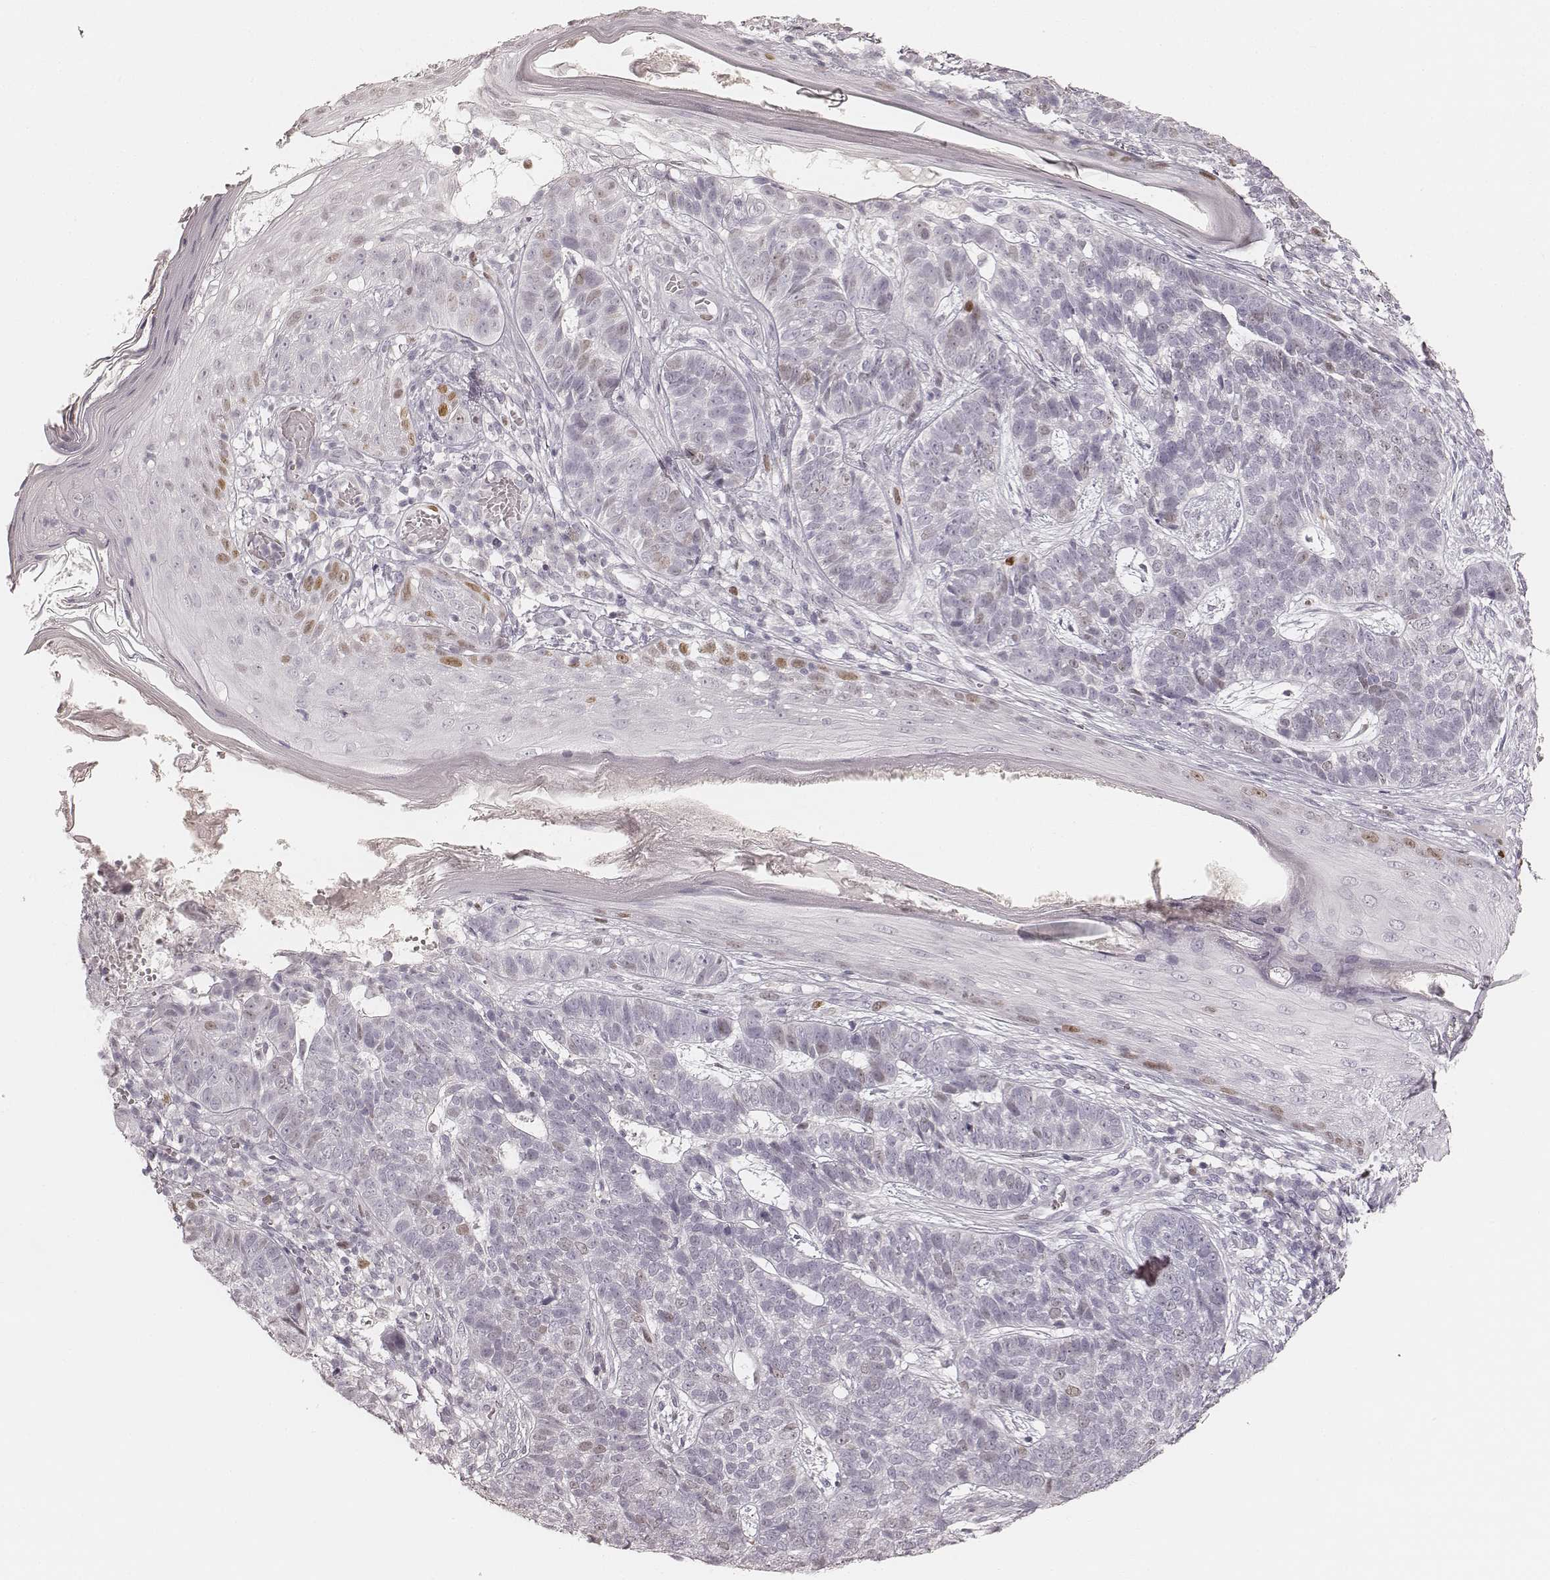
{"staining": {"intensity": "negative", "quantity": "none", "location": "none"}, "tissue": "skin cancer", "cell_type": "Tumor cells", "image_type": "cancer", "snomed": [{"axis": "morphology", "description": "Basal cell carcinoma"}, {"axis": "topography", "description": "Skin"}], "caption": "Human skin basal cell carcinoma stained for a protein using immunohistochemistry (IHC) shows no expression in tumor cells.", "gene": "TEX37", "patient": {"sex": "female", "age": 69}}